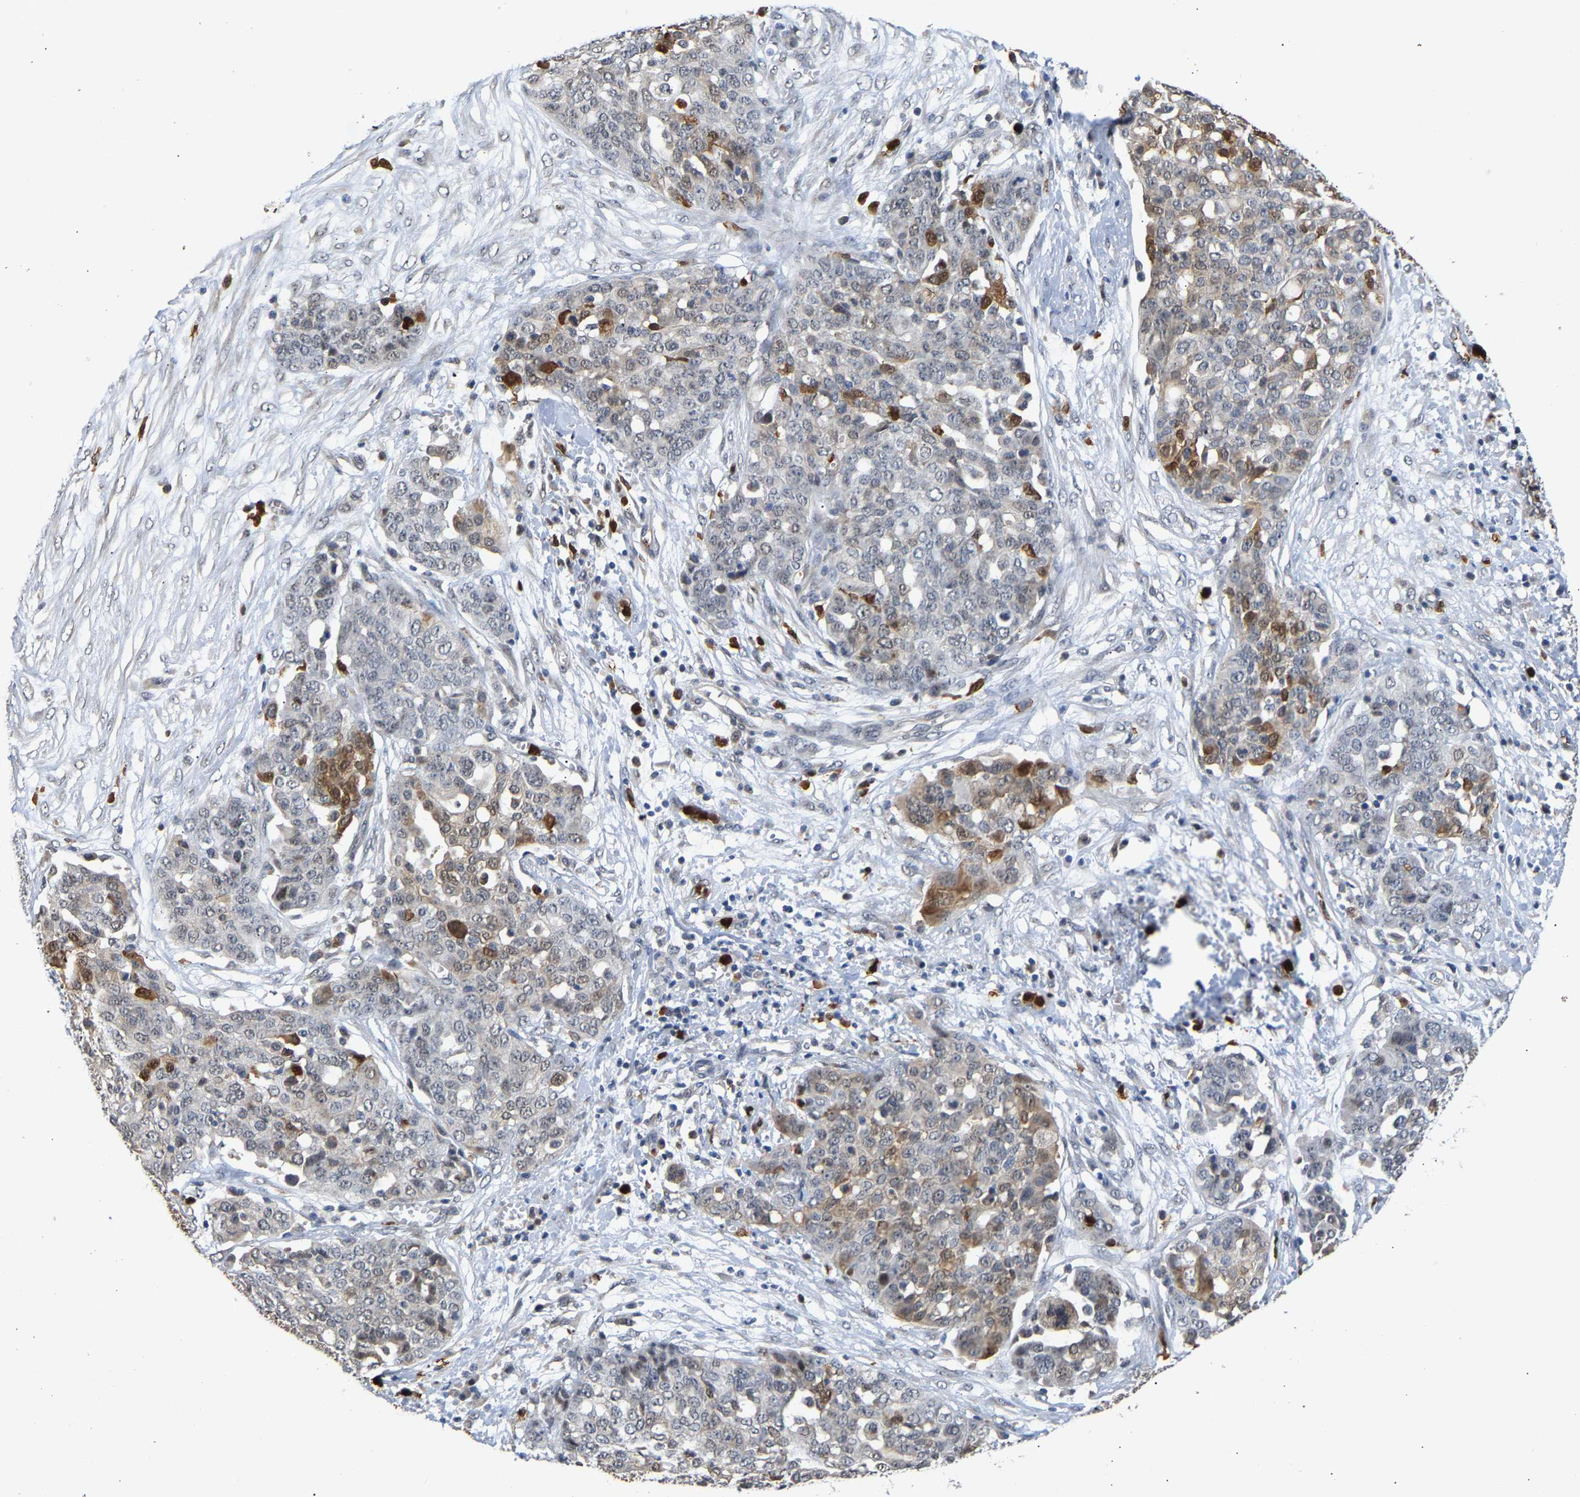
{"staining": {"intensity": "moderate", "quantity": "<25%", "location": "cytoplasmic/membranous,nuclear"}, "tissue": "ovarian cancer", "cell_type": "Tumor cells", "image_type": "cancer", "snomed": [{"axis": "morphology", "description": "Cystadenocarcinoma, serous, NOS"}, {"axis": "topography", "description": "Soft tissue"}, {"axis": "topography", "description": "Ovary"}], "caption": "An image of ovarian serous cystadenocarcinoma stained for a protein displays moderate cytoplasmic/membranous and nuclear brown staining in tumor cells.", "gene": "TDRD7", "patient": {"sex": "female", "age": 57}}